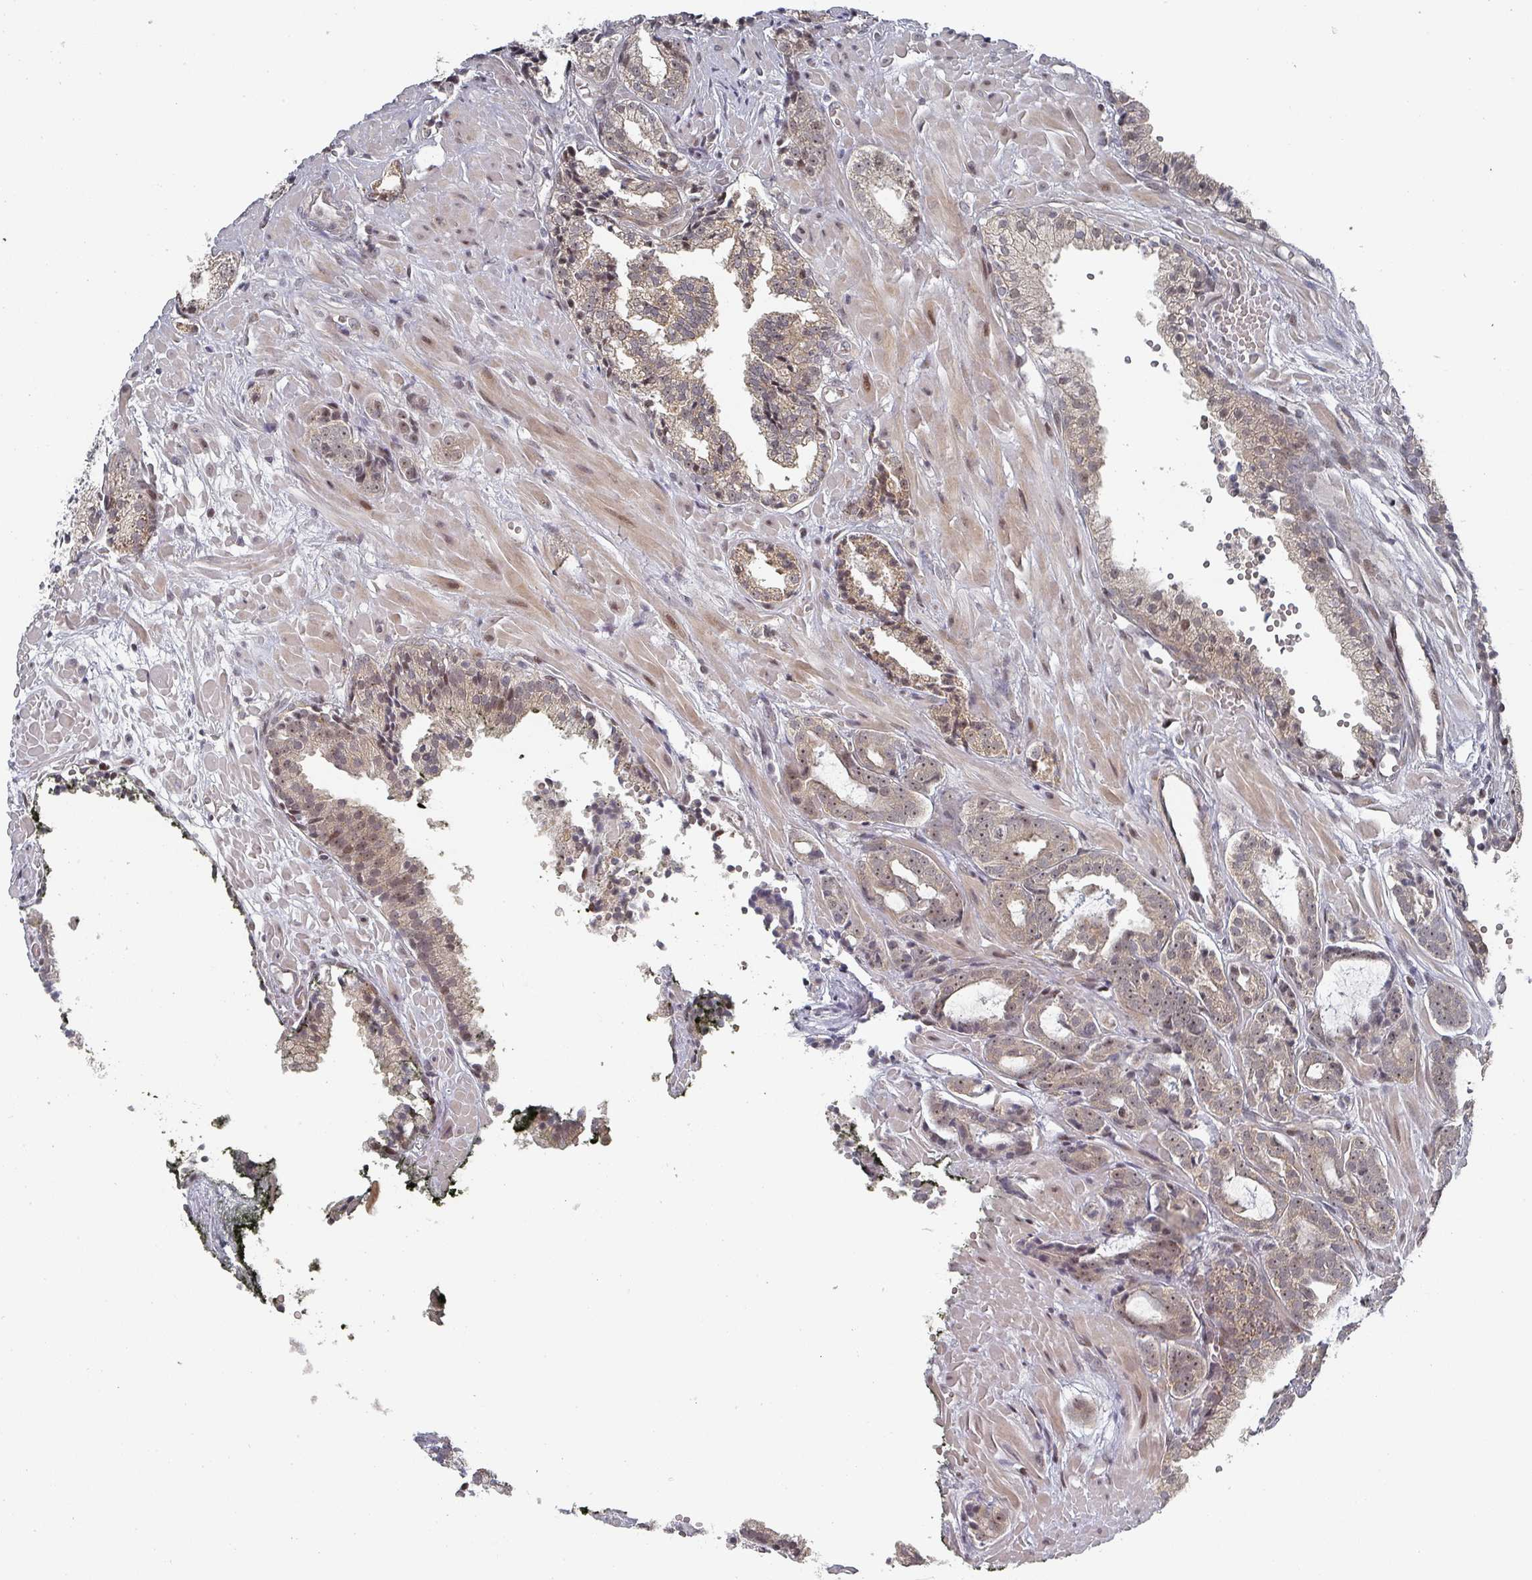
{"staining": {"intensity": "weak", "quantity": ">75%", "location": "cytoplasmic/membranous"}, "tissue": "prostate cancer", "cell_type": "Tumor cells", "image_type": "cancer", "snomed": [{"axis": "morphology", "description": "Adenocarcinoma, High grade"}, {"axis": "topography", "description": "Prostate"}], "caption": "Adenocarcinoma (high-grade) (prostate) tissue displays weak cytoplasmic/membranous positivity in approximately >75% of tumor cells, visualized by immunohistochemistry. Nuclei are stained in blue.", "gene": "KIF1C", "patient": {"sex": "male", "age": 71}}